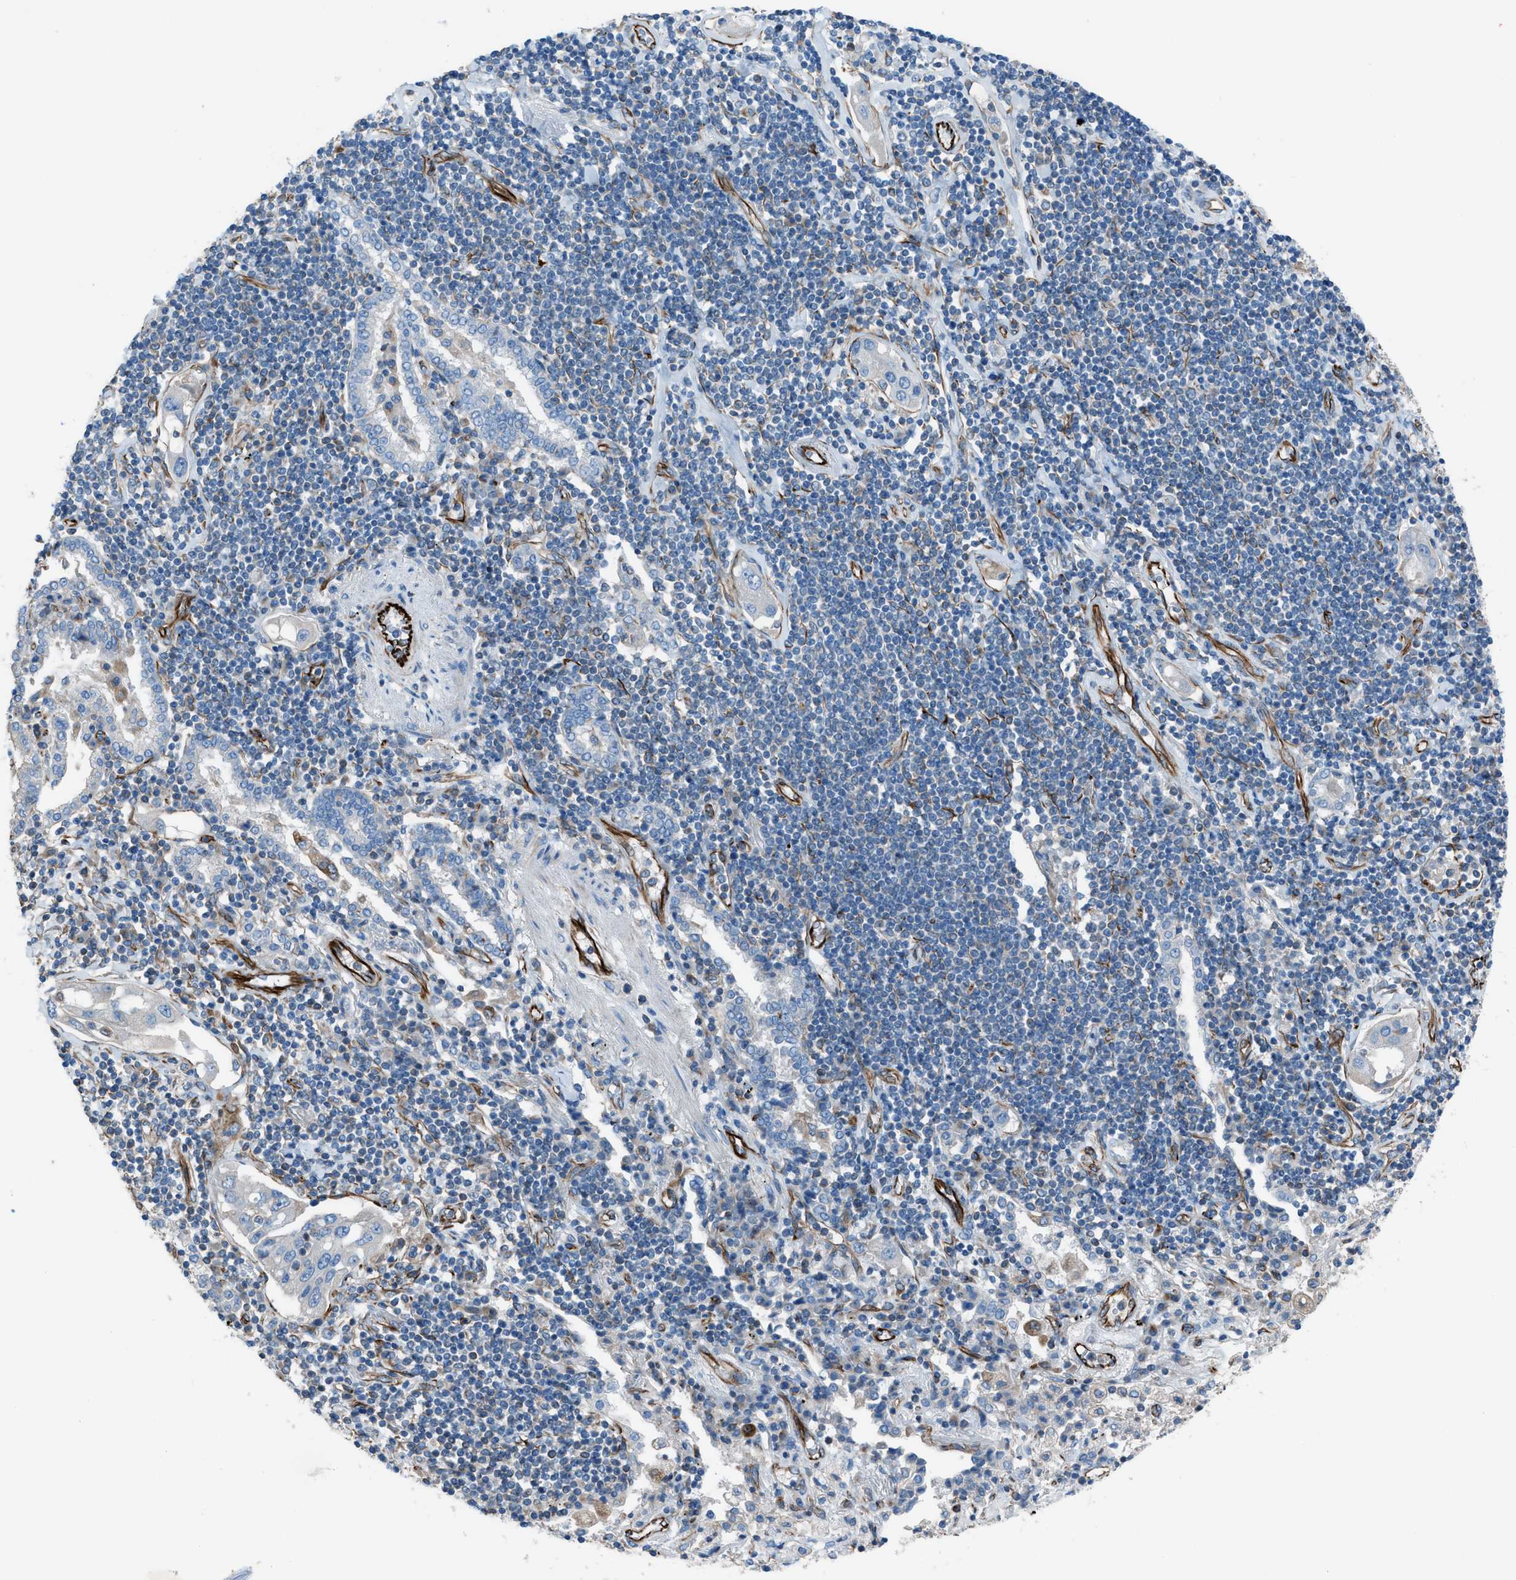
{"staining": {"intensity": "negative", "quantity": "none", "location": "none"}, "tissue": "lung cancer", "cell_type": "Tumor cells", "image_type": "cancer", "snomed": [{"axis": "morphology", "description": "Adenocarcinoma, NOS"}, {"axis": "topography", "description": "Lung"}], "caption": "A micrograph of human lung cancer (adenocarcinoma) is negative for staining in tumor cells. Nuclei are stained in blue.", "gene": "CABP7", "patient": {"sex": "female", "age": 65}}